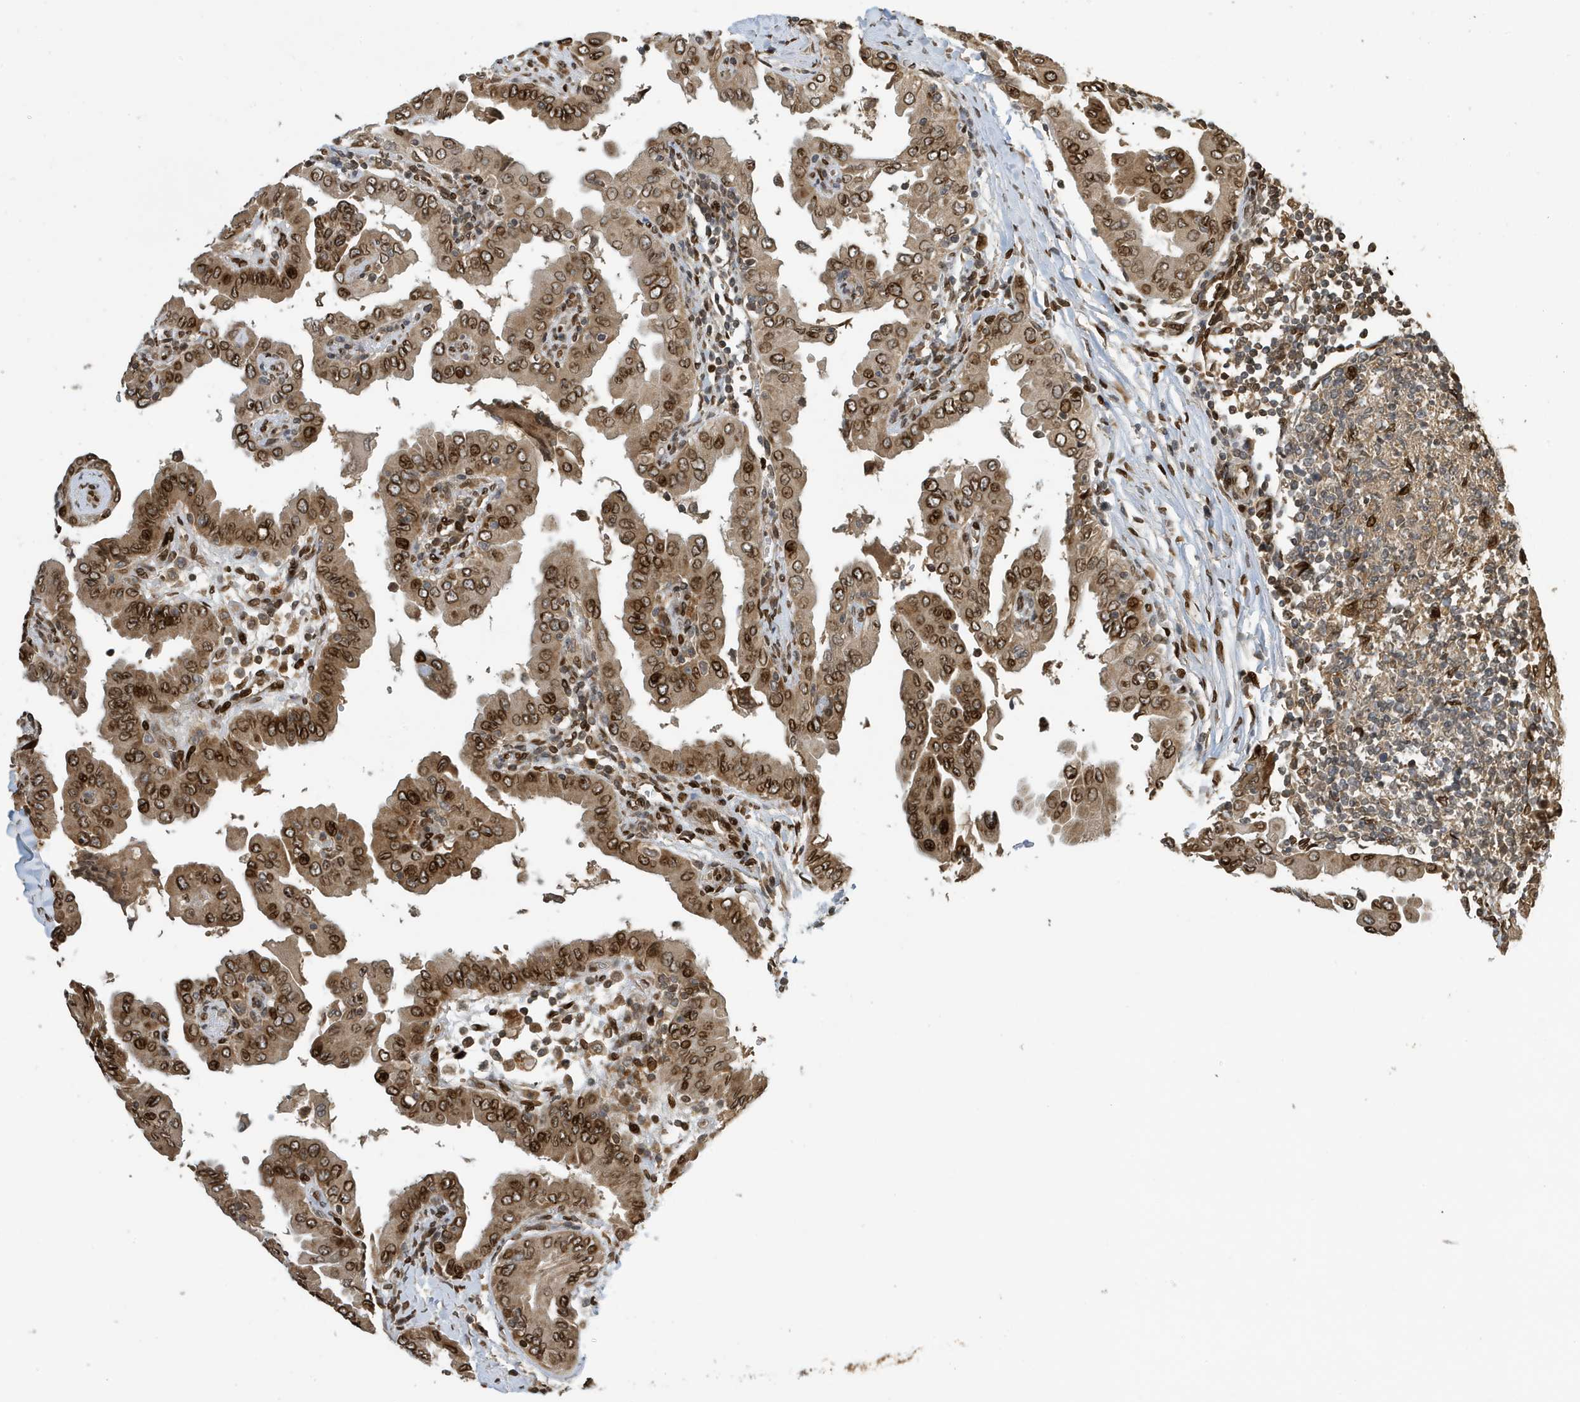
{"staining": {"intensity": "moderate", "quantity": ">75%", "location": "cytoplasmic/membranous,nuclear"}, "tissue": "thyroid cancer", "cell_type": "Tumor cells", "image_type": "cancer", "snomed": [{"axis": "morphology", "description": "Papillary adenocarcinoma, NOS"}, {"axis": "topography", "description": "Thyroid gland"}], "caption": "Brown immunohistochemical staining in human thyroid papillary adenocarcinoma reveals moderate cytoplasmic/membranous and nuclear expression in about >75% of tumor cells. The protein of interest is shown in brown color, while the nuclei are stained blue.", "gene": "DUSP18", "patient": {"sex": "male", "age": 33}}